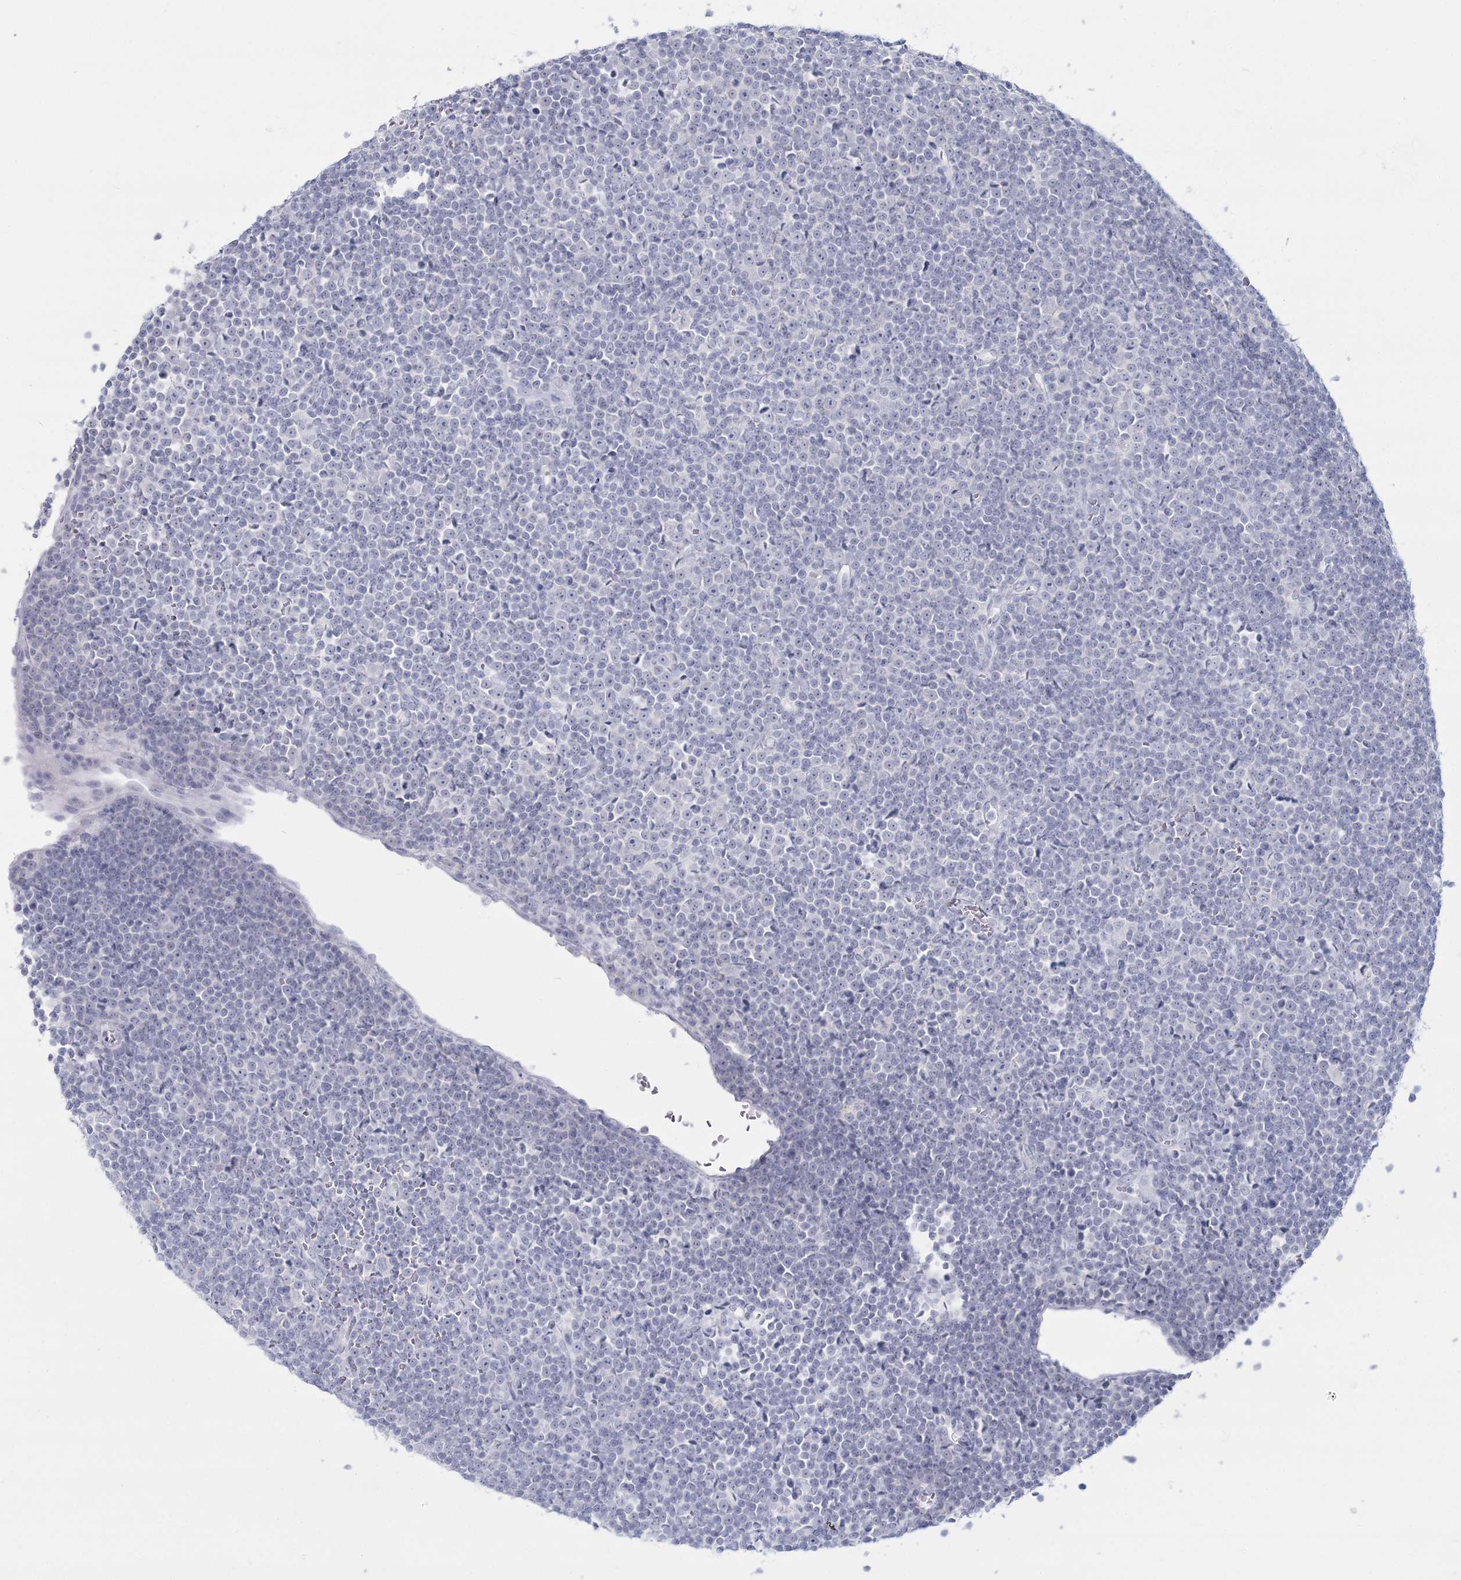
{"staining": {"intensity": "negative", "quantity": "none", "location": "none"}, "tissue": "lymphoma", "cell_type": "Tumor cells", "image_type": "cancer", "snomed": [{"axis": "morphology", "description": "Malignant lymphoma, non-Hodgkin's type, Low grade"}, {"axis": "topography", "description": "Lymph node"}], "caption": "Malignant lymphoma, non-Hodgkin's type (low-grade) was stained to show a protein in brown. There is no significant expression in tumor cells. The staining is performed using DAB brown chromogen with nuclei counter-stained in using hematoxylin.", "gene": "SLC6A19", "patient": {"sex": "female", "age": 67}}